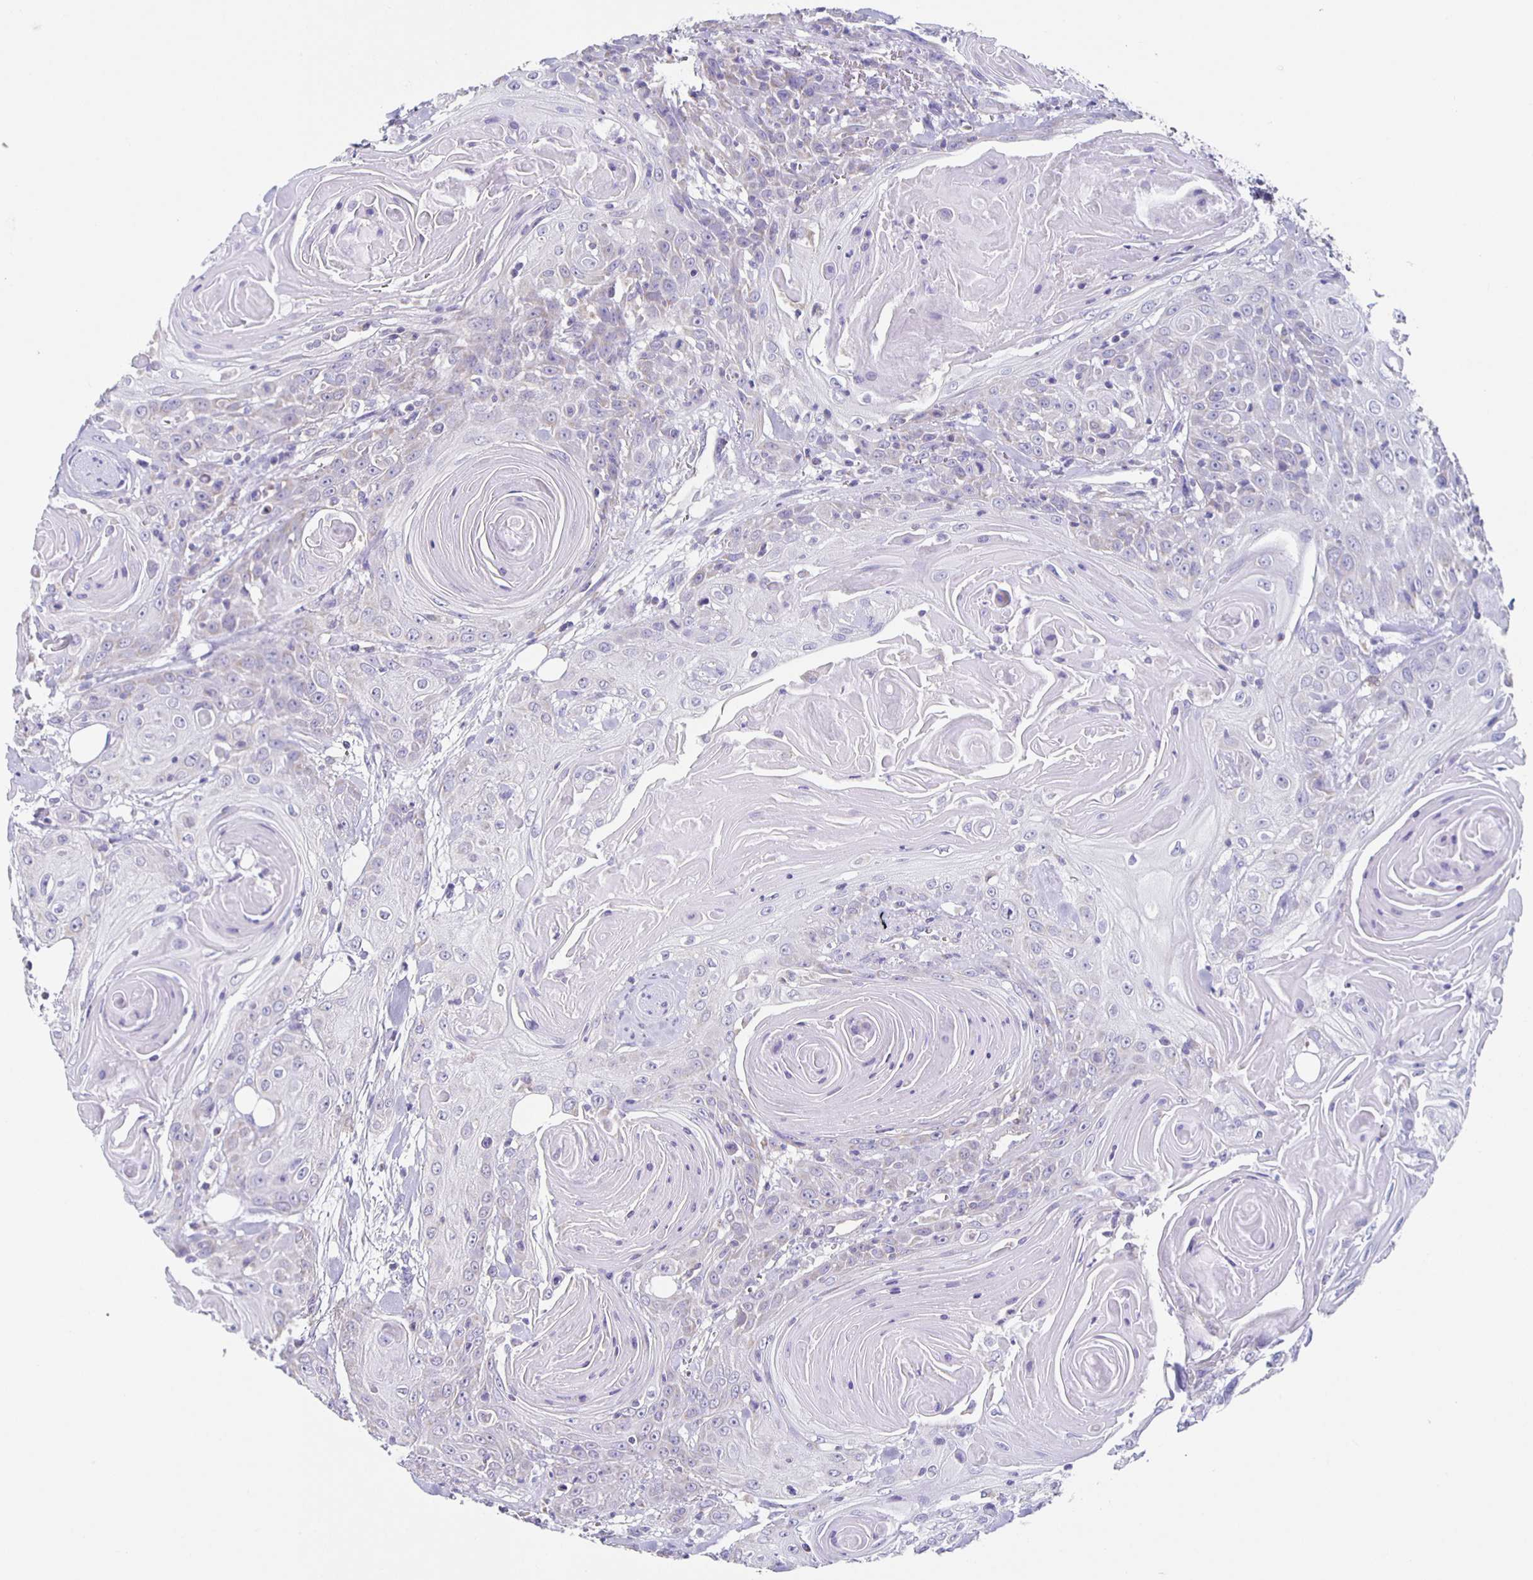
{"staining": {"intensity": "negative", "quantity": "none", "location": "none"}, "tissue": "head and neck cancer", "cell_type": "Tumor cells", "image_type": "cancer", "snomed": [{"axis": "morphology", "description": "Squamous cell carcinoma, NOS"}, {"axis": "topography", "description": "Head-Neck"}], "caption": "High power microscopy photomicrograph of an immunohistochemistry histopathology image of head and neck squamous cell carcinoma, revealing no significant positivity in tumor cells. The staining was performed using DAB to visualize the protein expression in brown, while the nuclei were stained in blue with hematoxylin (Magnification: 20x).", "gene": "TPPP", "patient": {"sex": "female", "age": 84}}